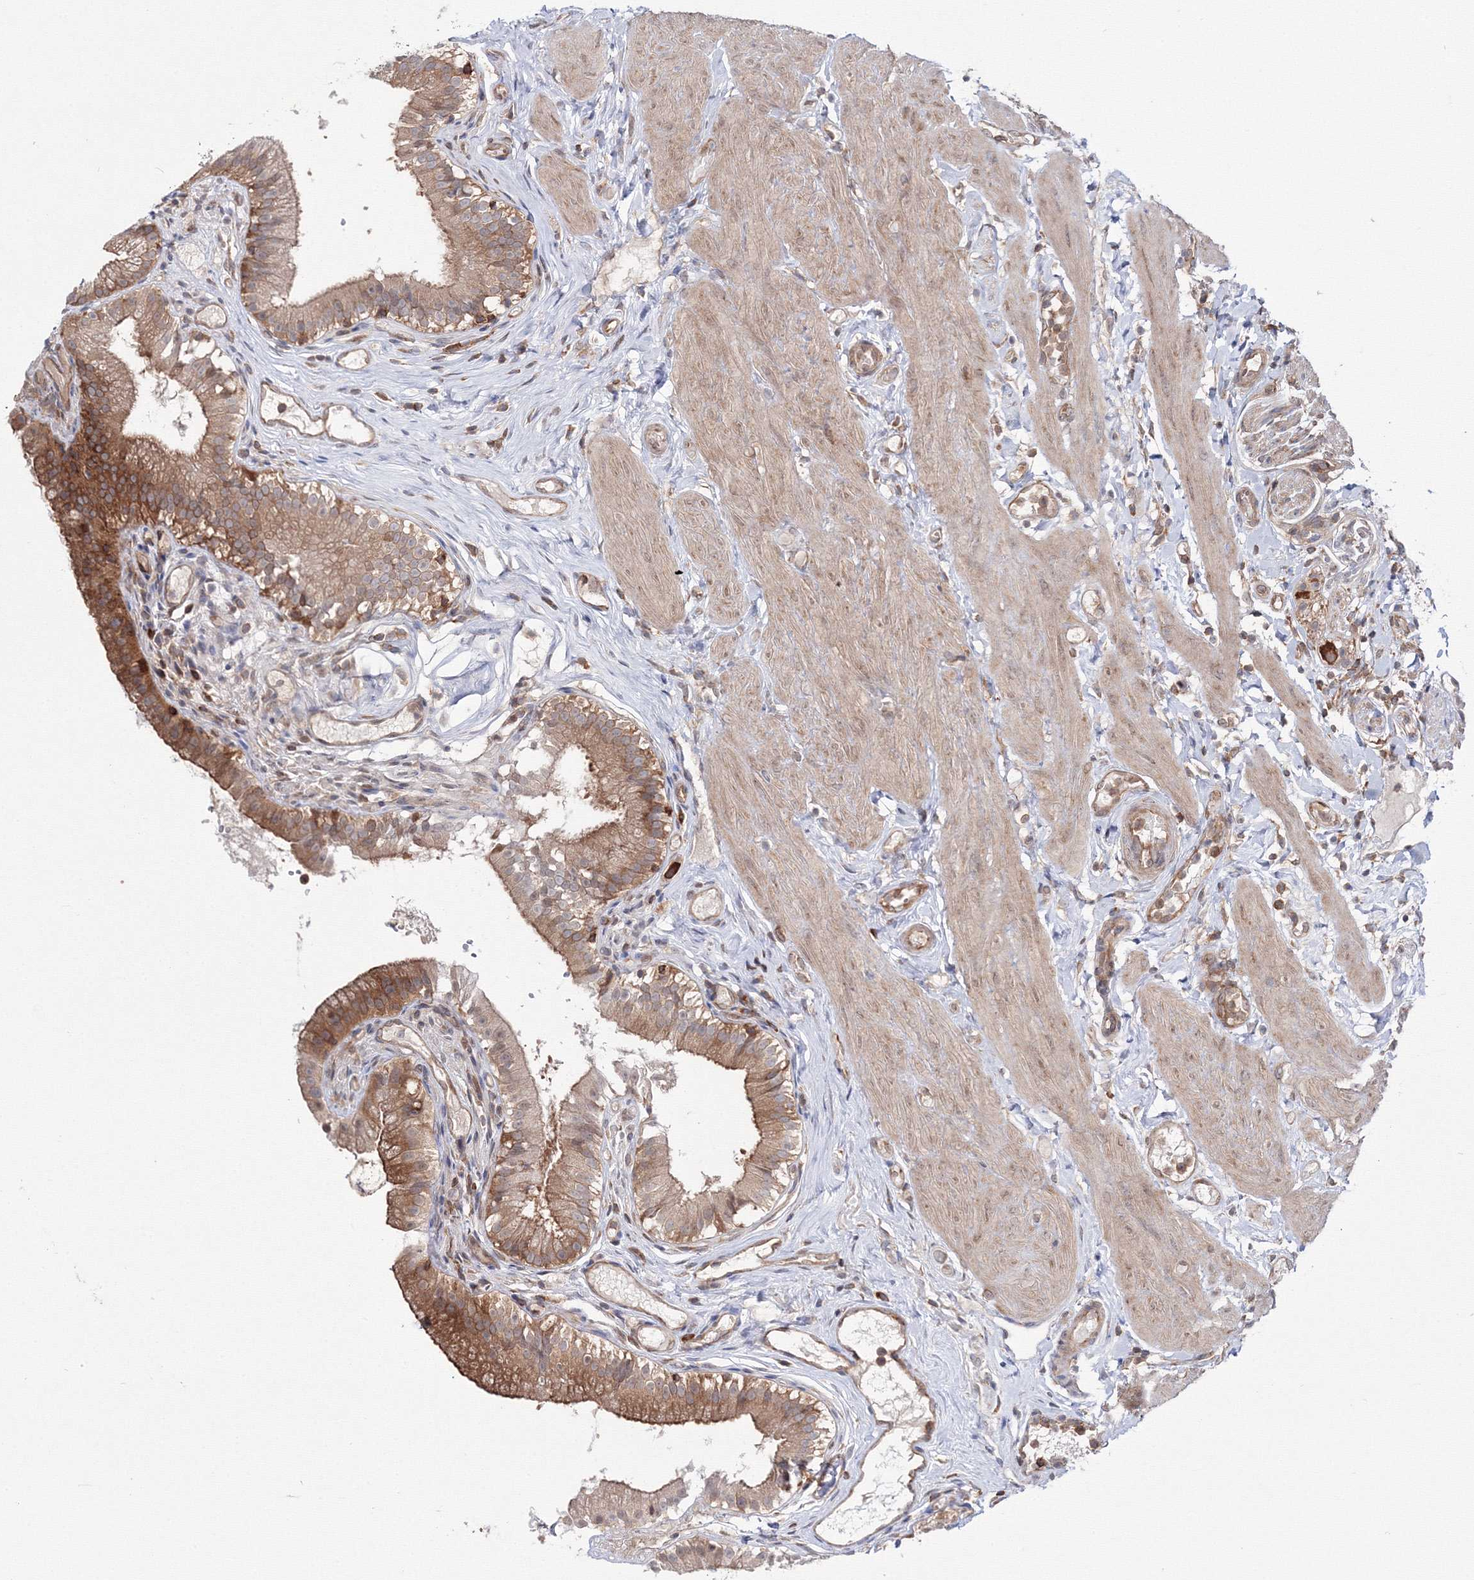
{"staining": {"intensity": "strong", "quantity": ">75%", "location": "cytoplasmic/membranous"}, "tissue": "gallbladder", "cell_type": "Glandular cells", "image_type": "normal", "snomed": [{"axis": "morphology", "description": "Normal tissue, NOS"}, {"axis": "topography", "description": "Gallbladder"}], "caption": "Strong cytoplasmic/membranous protein positivity is identified in about >75% of glandular cells in gallbladder.", "gene": "HARS1", "patient": {"sex": "female", "age": 26}}